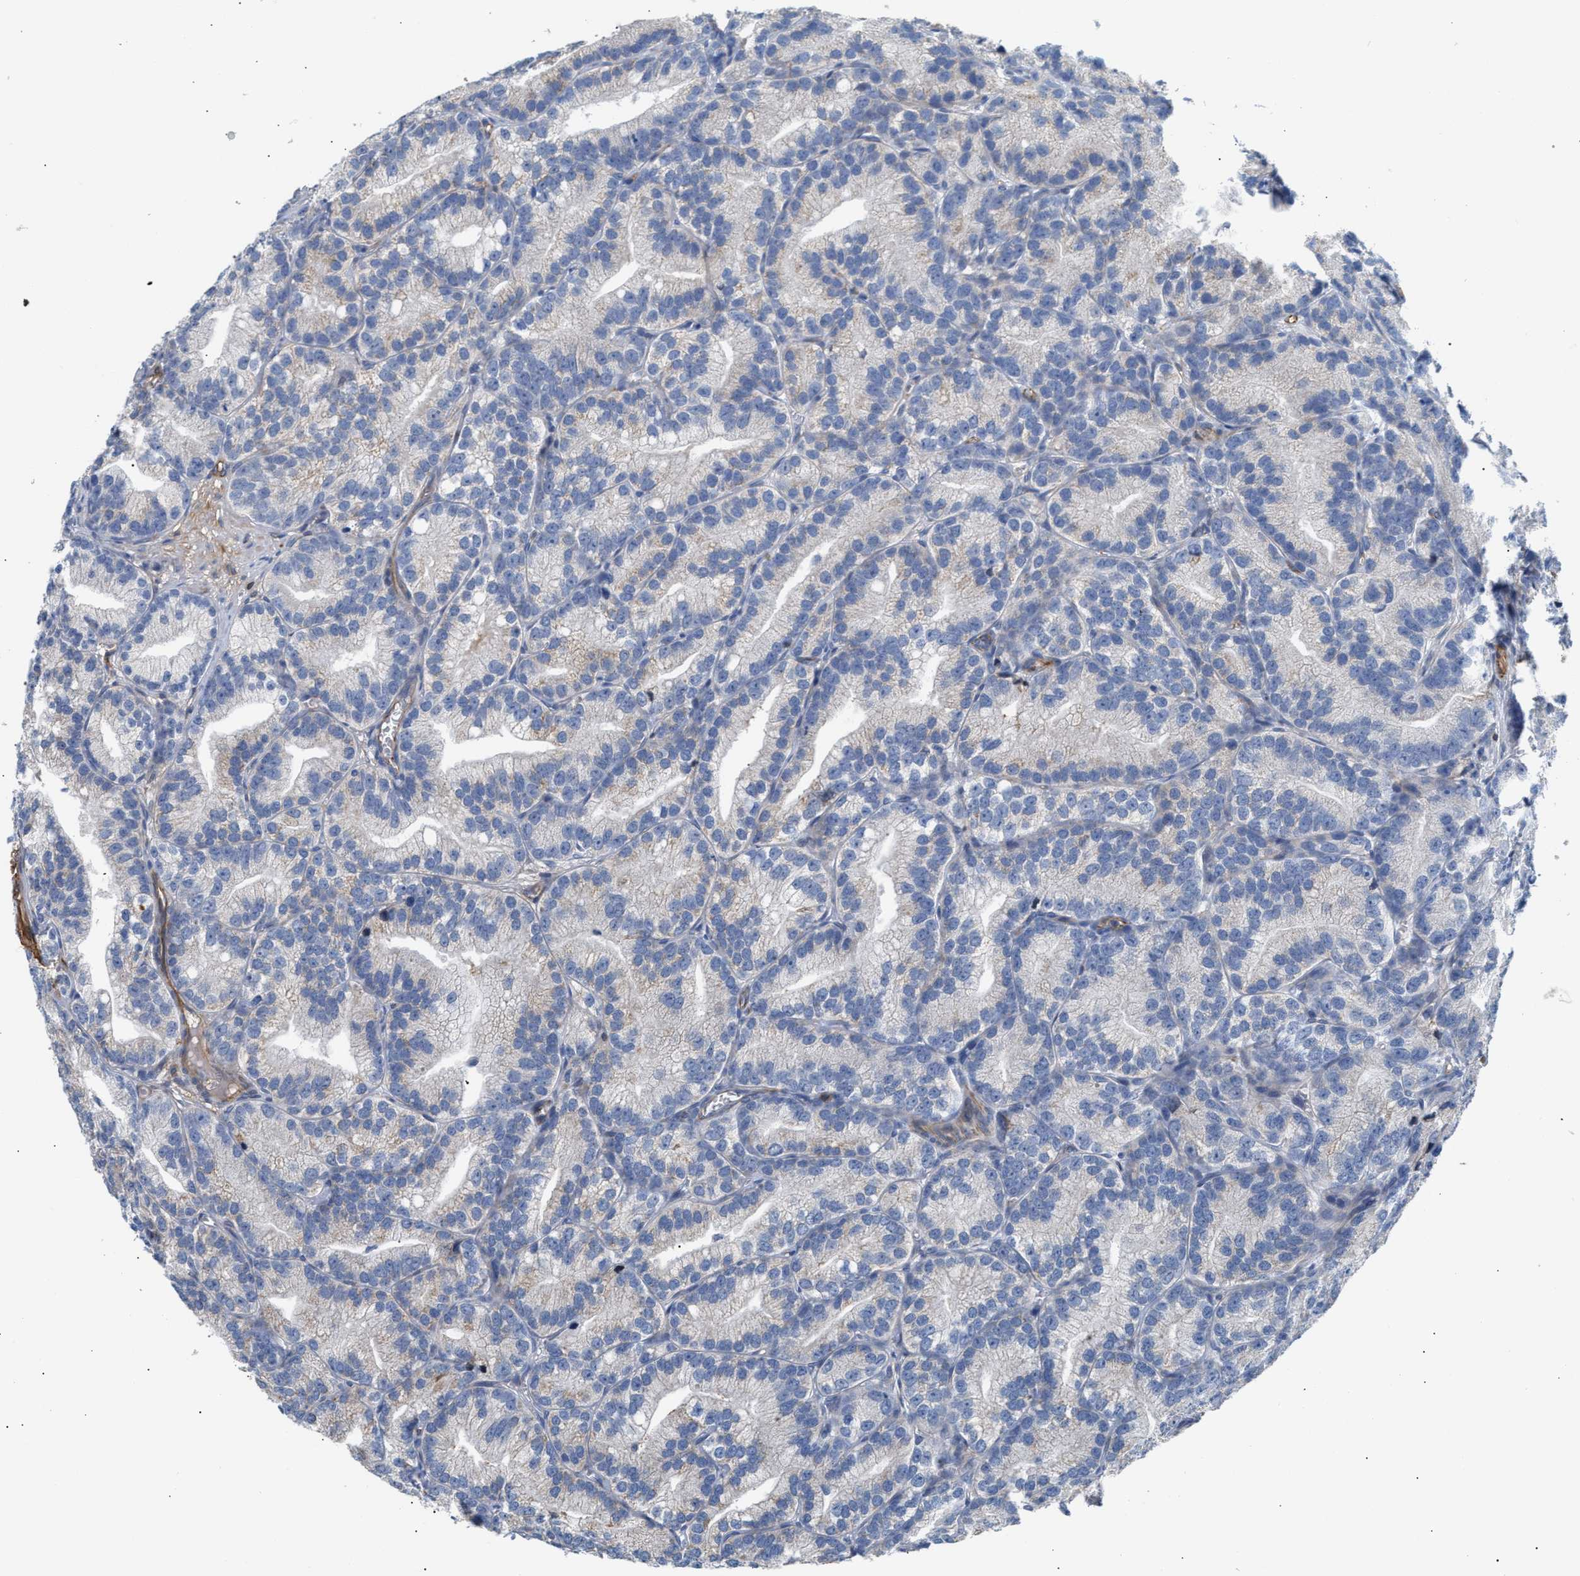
{"staining": {"intensity": "negative", "quantity": "none", "location": "none"}, "tissue": "prostate cancer", "cell_type": "Tumor cells", "image_type": "cancer", "snomed": [{"axis": "morphology", "description": "Adenocarcinoma, Low grade"}, {"axis": "topography", "description": "Prostate"}], "caption": "IHC of human prostate low-grade adenocarcinoma displays no positivity in tumor cells. The staining is performed using DAB (3,3'-diaminobenzidine) brown chromogen with nuclei counter-stained in using hematoxylin.", "gene": "TFPI", "patient": {"sex": "male", "age": 89}}